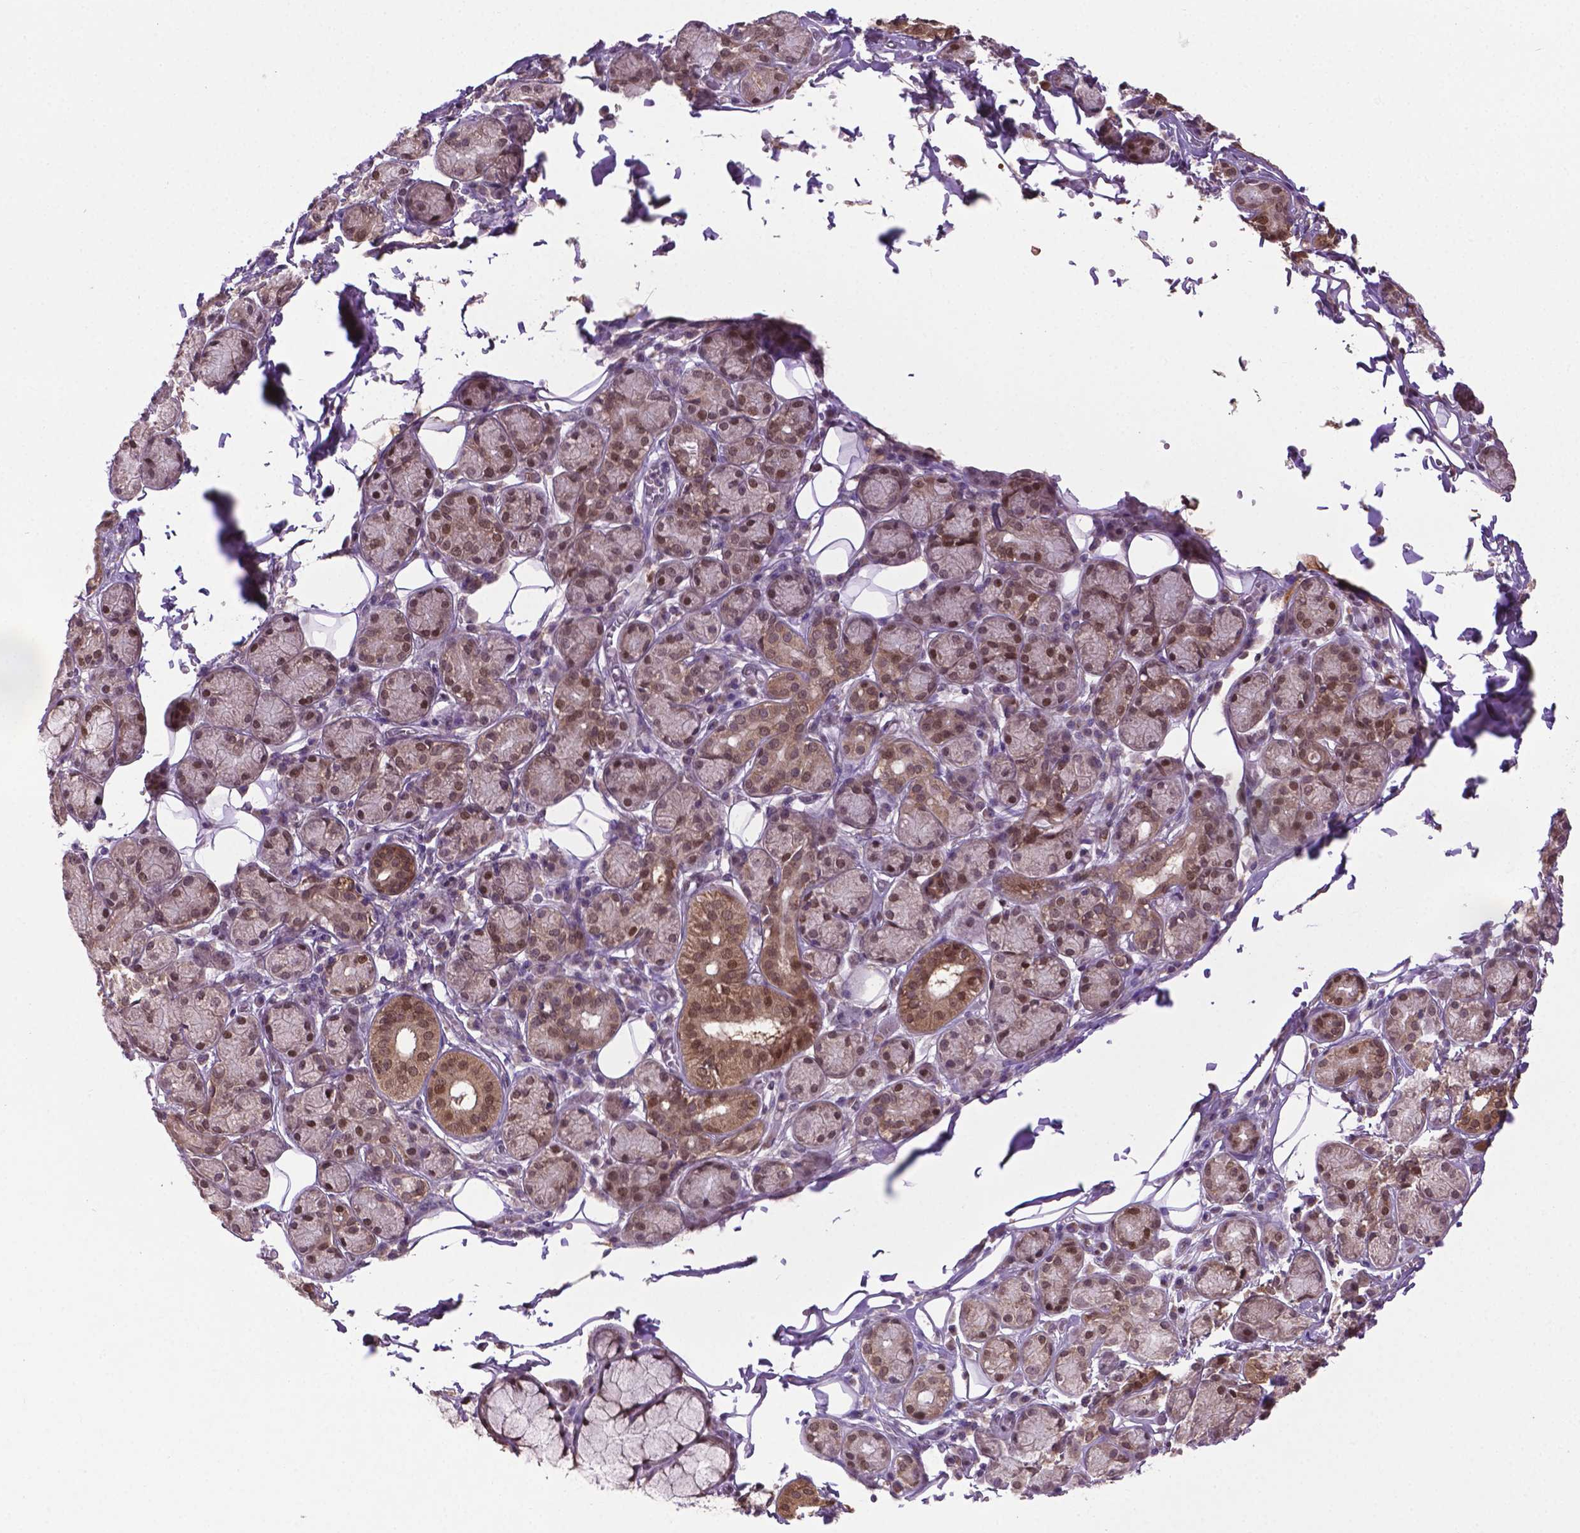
{"staining": {"intensity": "weak", "quantity": ">75%", "location": "nuclear"}, "tissue": "salivary gland", "cell_type": "Glandular cells", "image_type": "normal", "snomed": [{"axis": "morphology", "description": "Normal tissue, NOS"}, {"axis": "topography", "description": "Salivary gland"}, {"axis": "topography", "description": "Peripheral nerve tissue"}], "caption": "Immunohistochemical staining of benign human salivary gland demonstrates >75% levels of weak nuclear protein staining in approximately >75% of glandular cells.", "gene": "ENSG00000289700", "patient": {"sex": "male", "age": 71}}